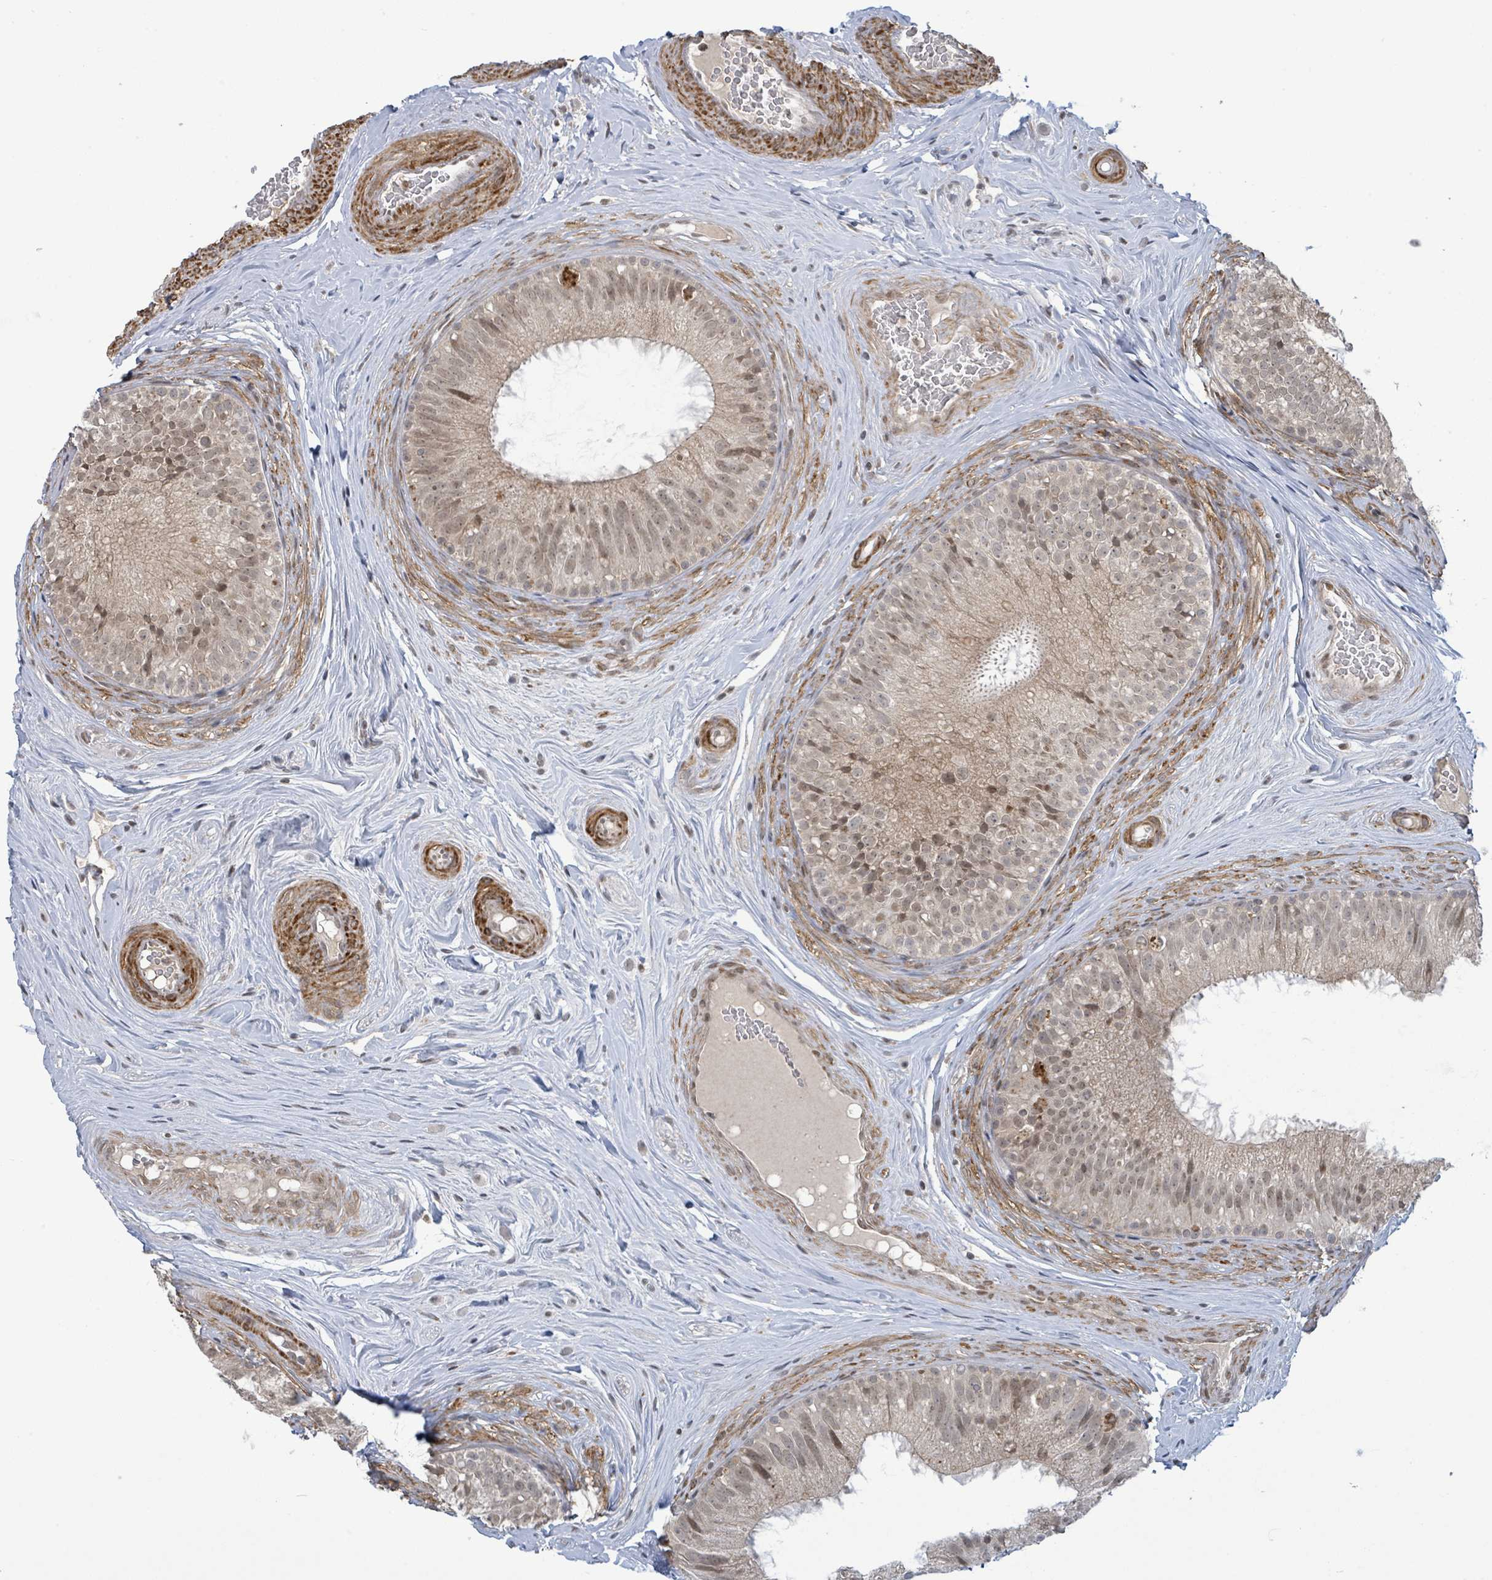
{"staining": {"intensity": "moderate", "quantity": "25%-75%", "location": "cytoplasmic/membranous,nuclear"}, "tissue": "epididymis", "cell_type": "Glandular cells", "image_type": "normal", "snomed": [{"axis": "morphology", "description": "Normal tissue, NOS"}, {"axis": "topography", "description": "Epididymis"}], "caption": "IHC micrograph of unremarkable epididymis stained for a protein (brown), which demonstrates medium levels of moderate cytoplasmic/membranous,nuclear expression in about 25%-75% of glandular cells.", "gene": "SBF2", "patient": {"sex": "male", "age": 34}}